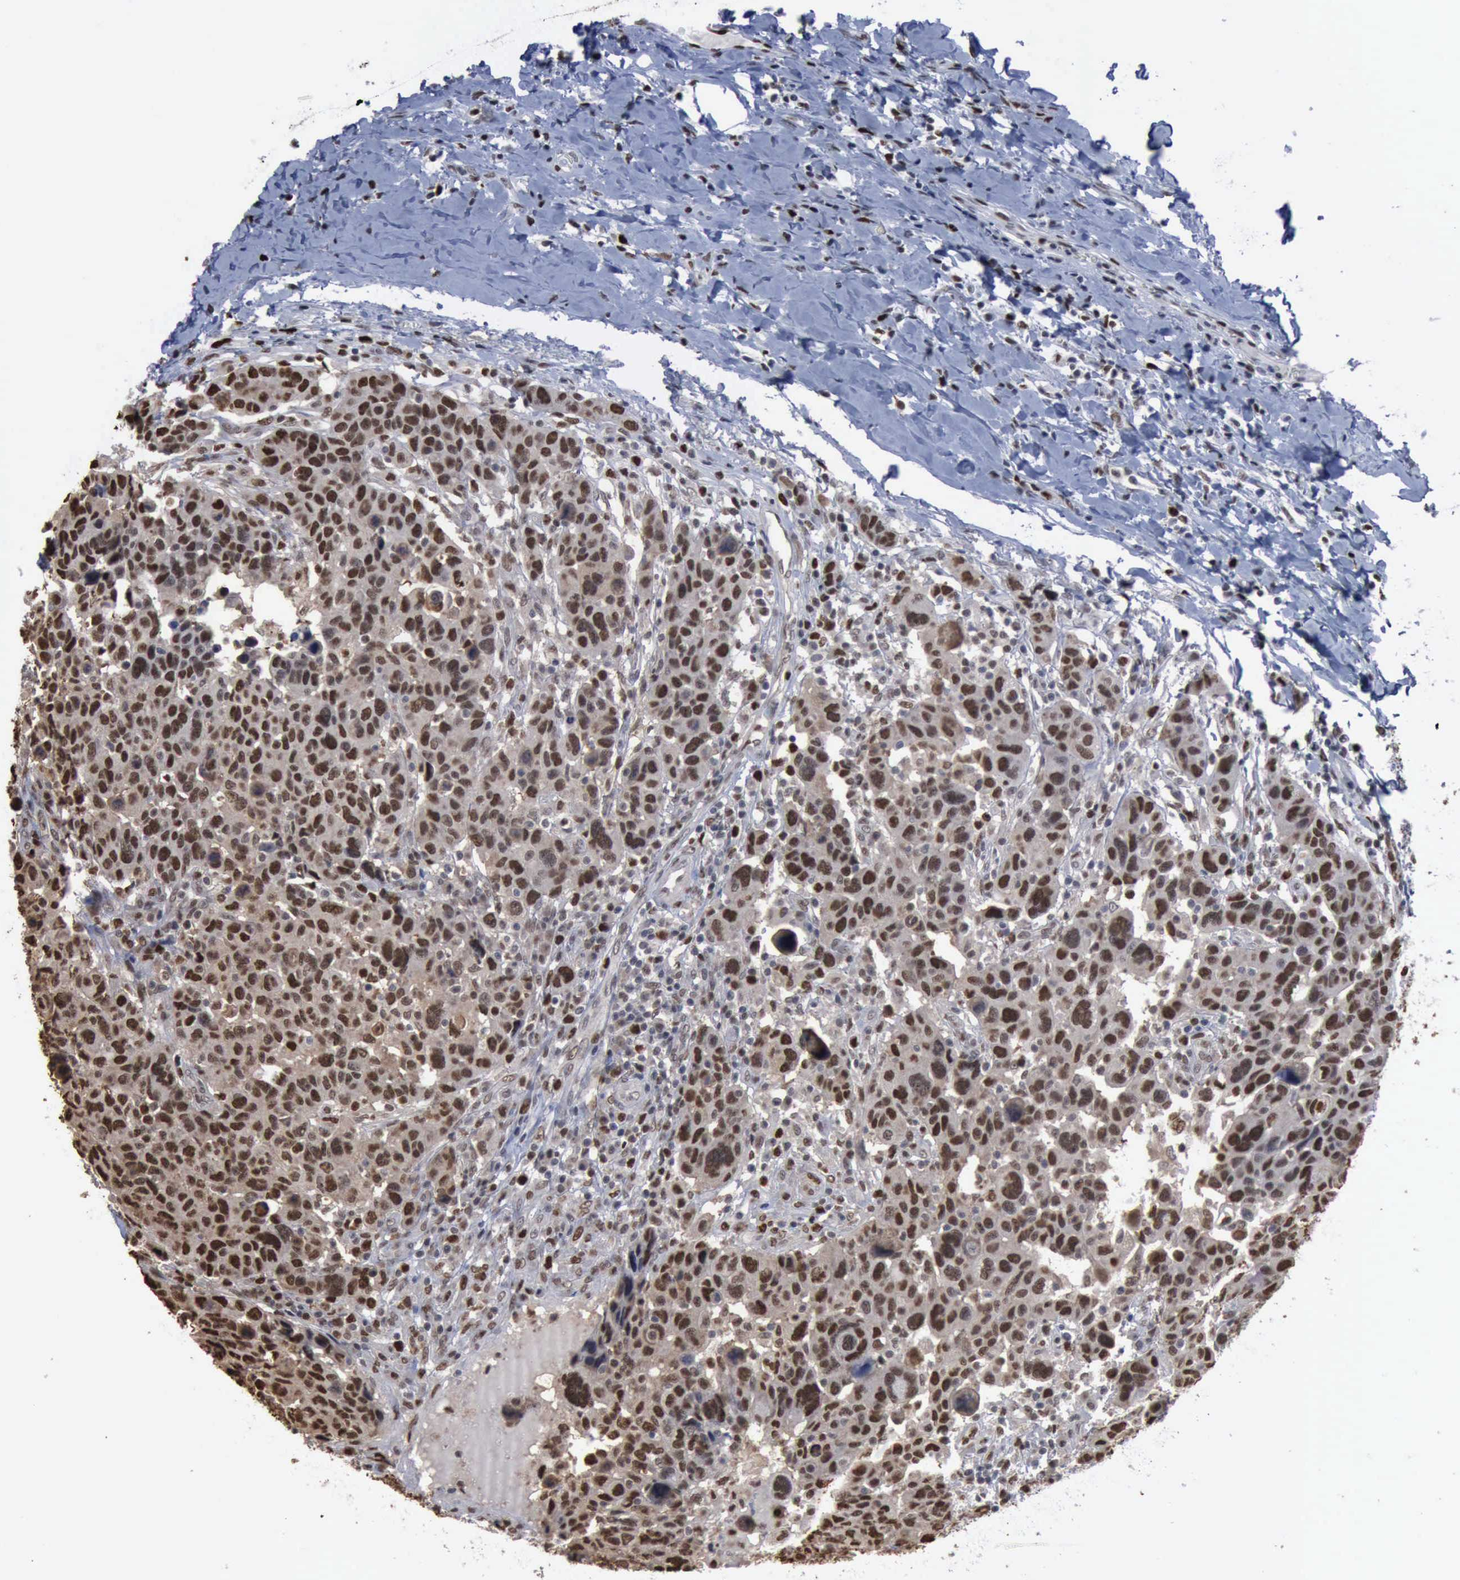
{"staining": {"intensity": "strong", "quantity": ">75%", "location": "nuclear"}, "tissue": "breast cancer", "cell_type": "Tumor cells", "image_type": "cancer", "snomed": [{"axis": "morphology", "description": "Duct carcinoma"}, {"axis": "topography", "description": "Breast"}], "caption": "Immunohistochemistry (IHC) photomicrograph of human breast cancer stained for a protein (brown), which shows high levels of strong nuclear expression in approximately >75% of tumor cells.", "gene": "PCNA", "patient": {"sex": "female", "age": 37}}